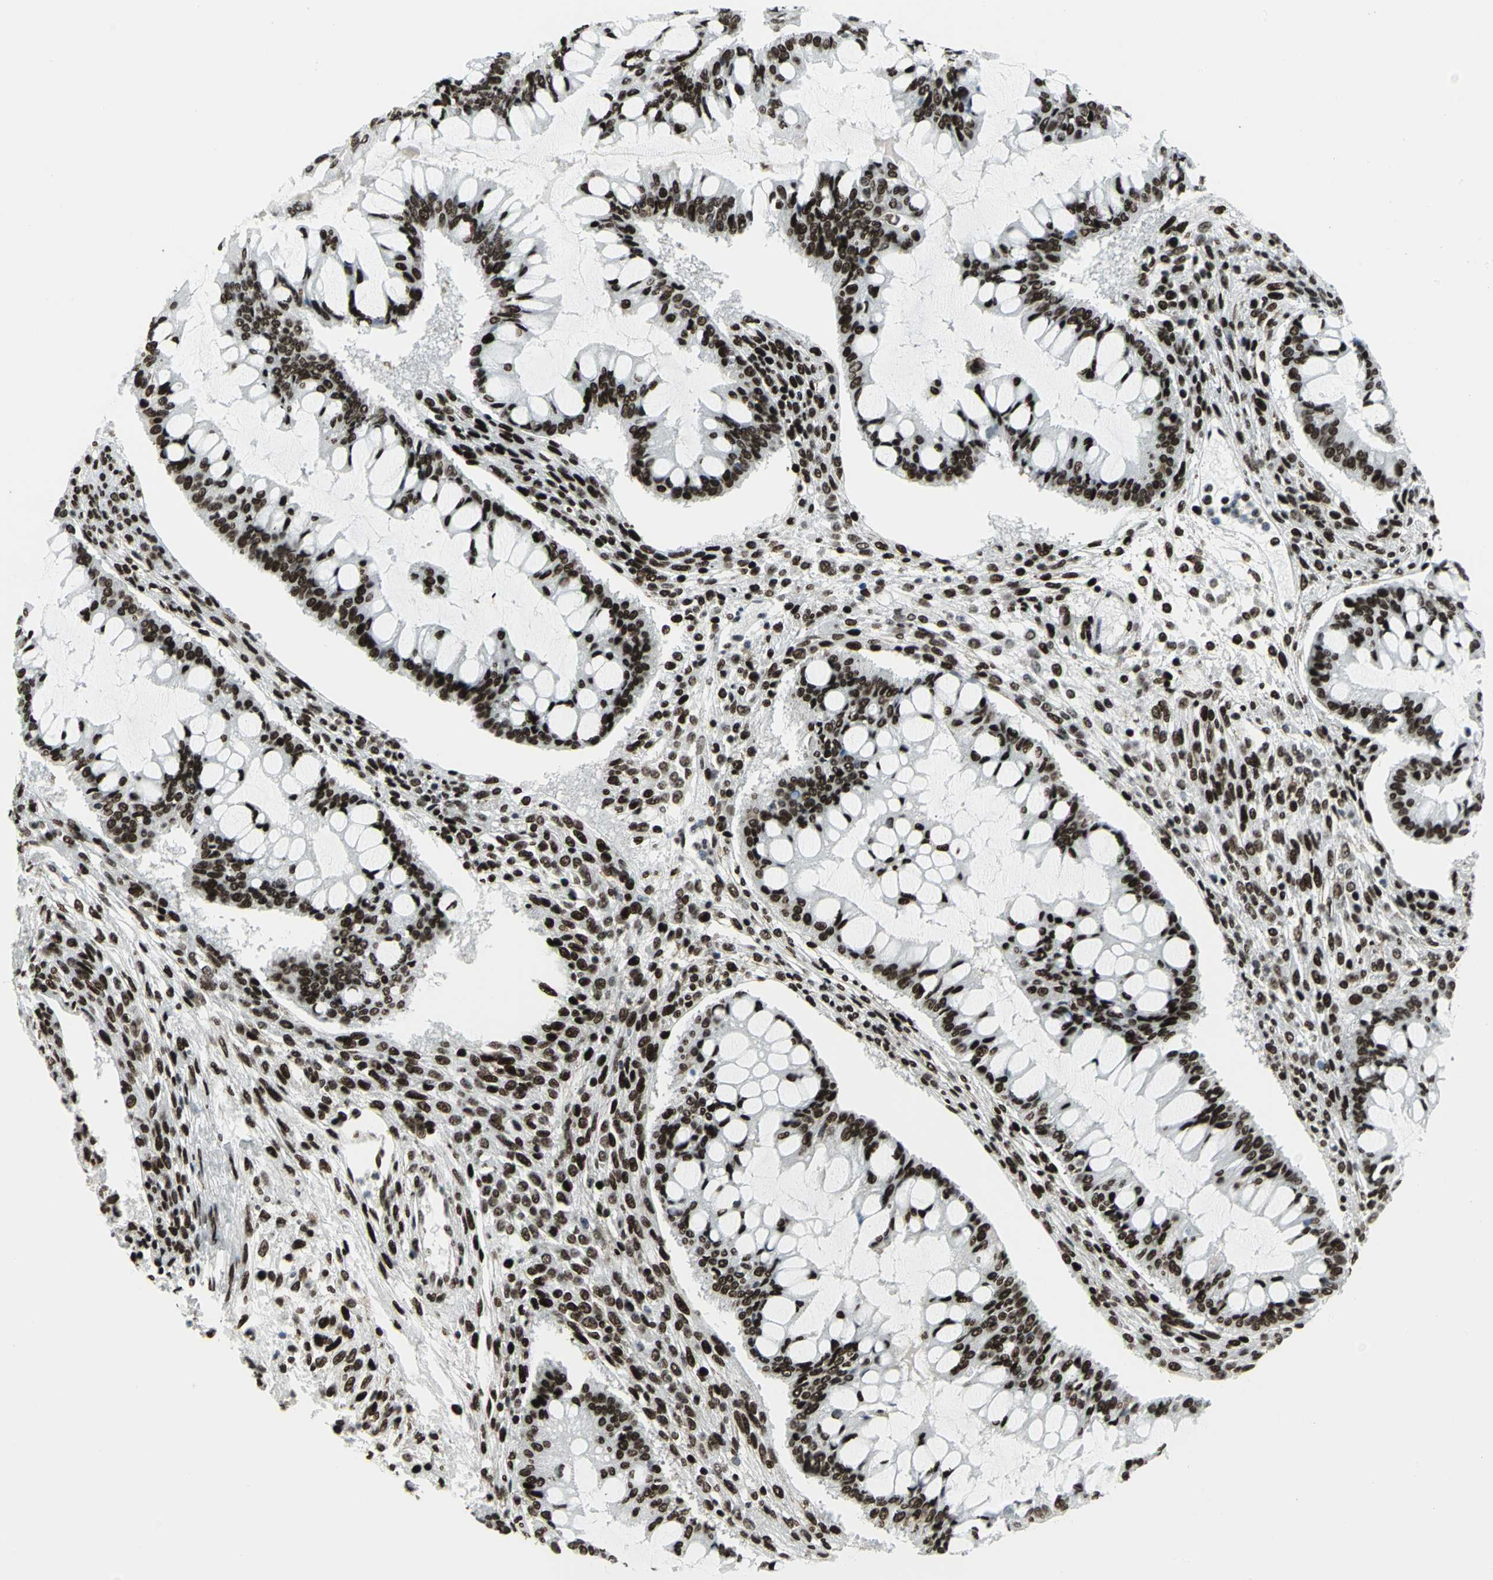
{"staining": {"intensity": "strong", "quantity": ">75%", "location": "nuclear"}, "tissue": "ovarian cancer", "cell_type": "Tumor cells", "image_type": "cancer", "snomed": [{"axis": "morphology", "description": "Cystadenocarcinoma, mucinous, NOS"}, {"axis": "topography", "description": "Ovary"}], "caption": "Immunohistochemical staining of ovarian mucinous cystadenocarcinoma reveals high levels of strong nuclear protein expression in about >75% of tumor cells. Using DAB (brown) and hematoxylin (blue) stains, captured at high magnification using brightfield microscopy.", "gene": "SMARCA4", "patient": {"sex": "female", "age": 73}}